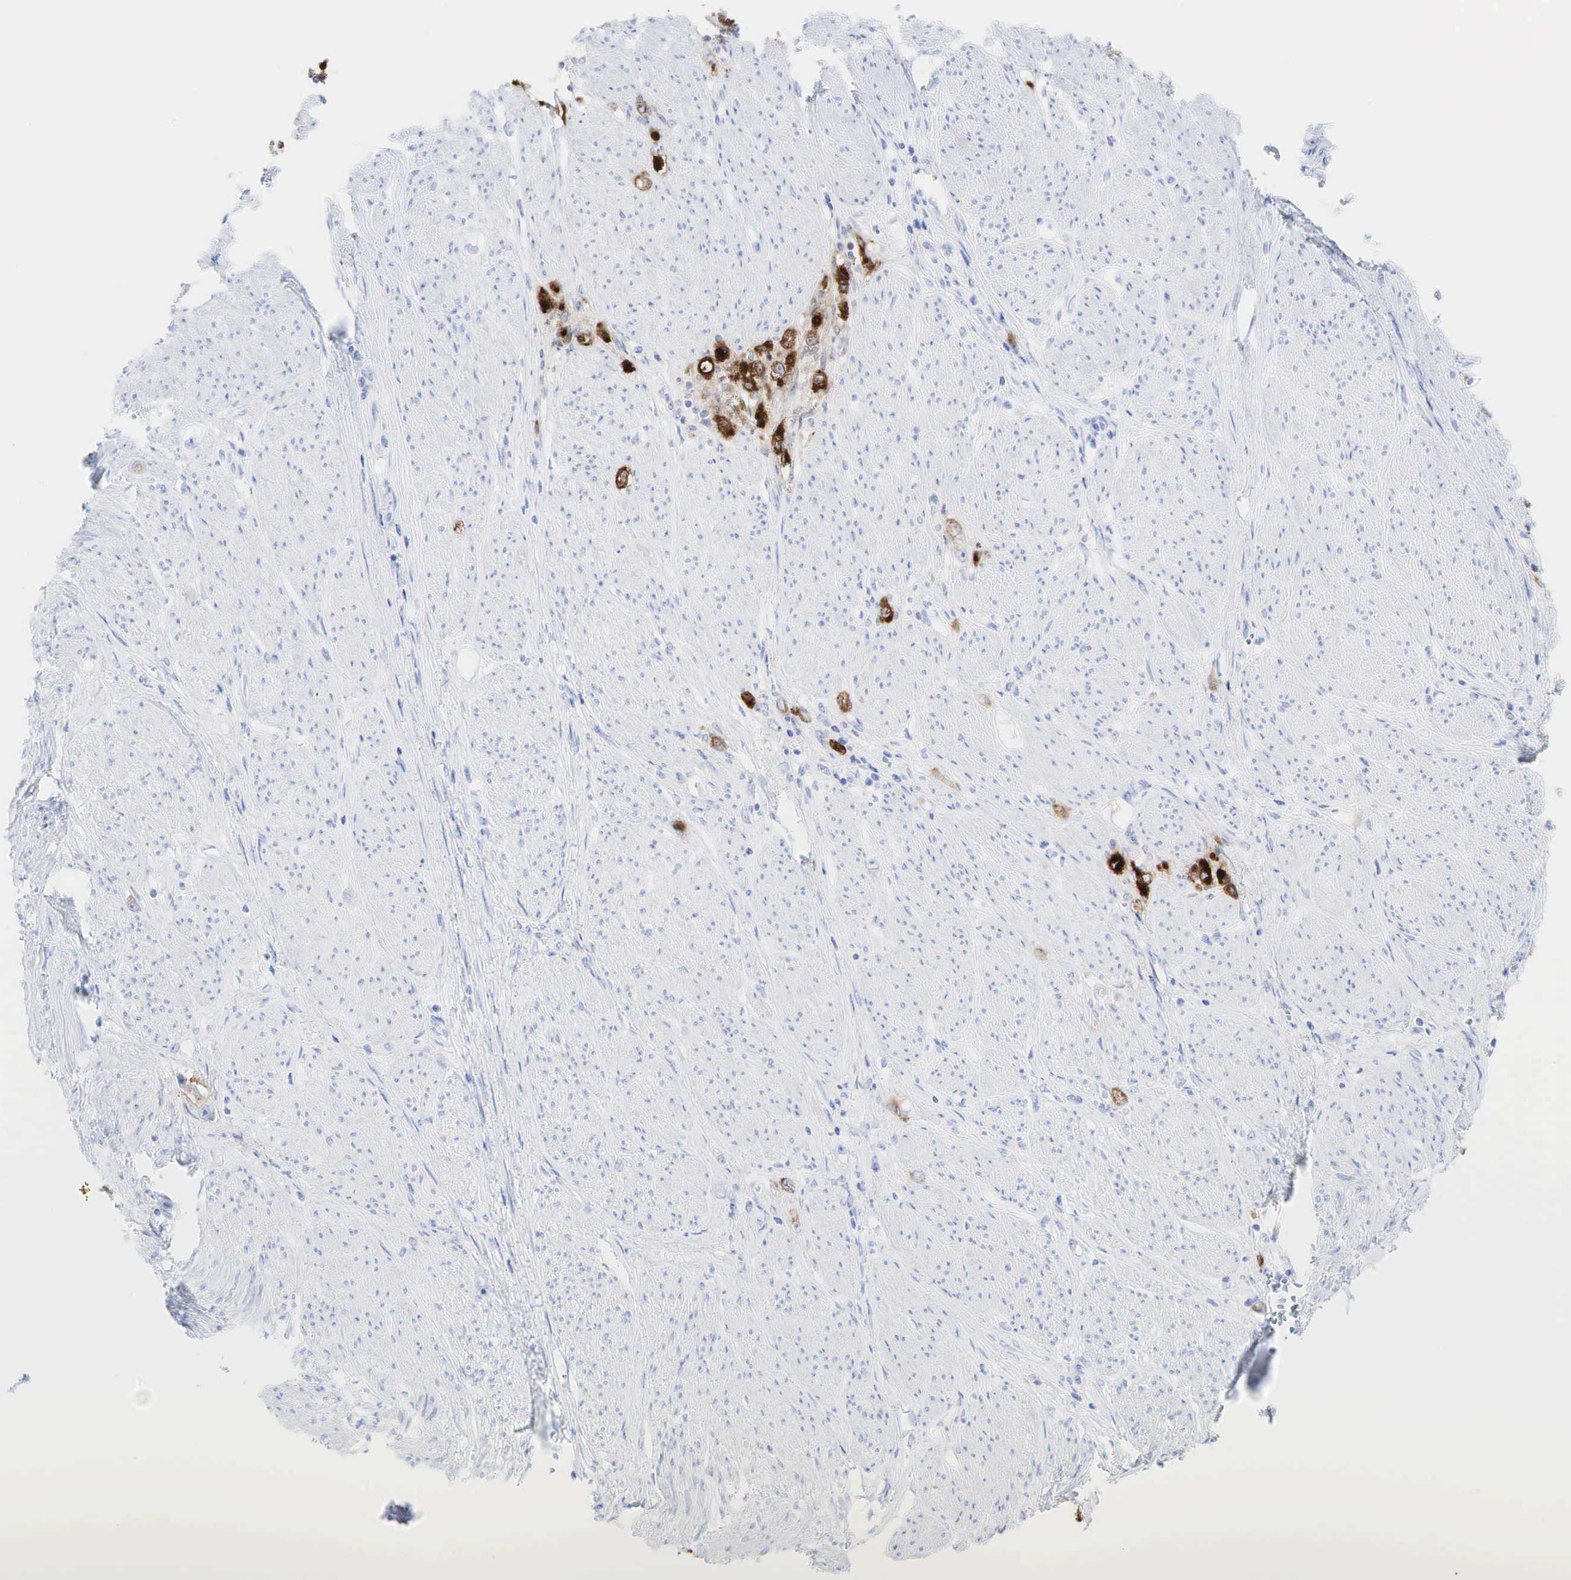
{"staining": {"intensity": "strong", "quantity": ">75%", "location": "cytoplasmic/membranous"}, "tissue": "stomach cancer", "cell_type": "Tumor cells", "image_type": "cancer", "snomed": [{"axis": "morphology", "description": "Adenocarcinoma, NOS"}, {"axis": "topography", "description": "Stomach"}], "caption": "Stomach cancer (adenocarcinoma) tissue reveals strong cytoplasmic/membranous expression in about >75% of tumor cells", "gene": "CEACAM5", "patient": {"sex": "male", "age": 72}}